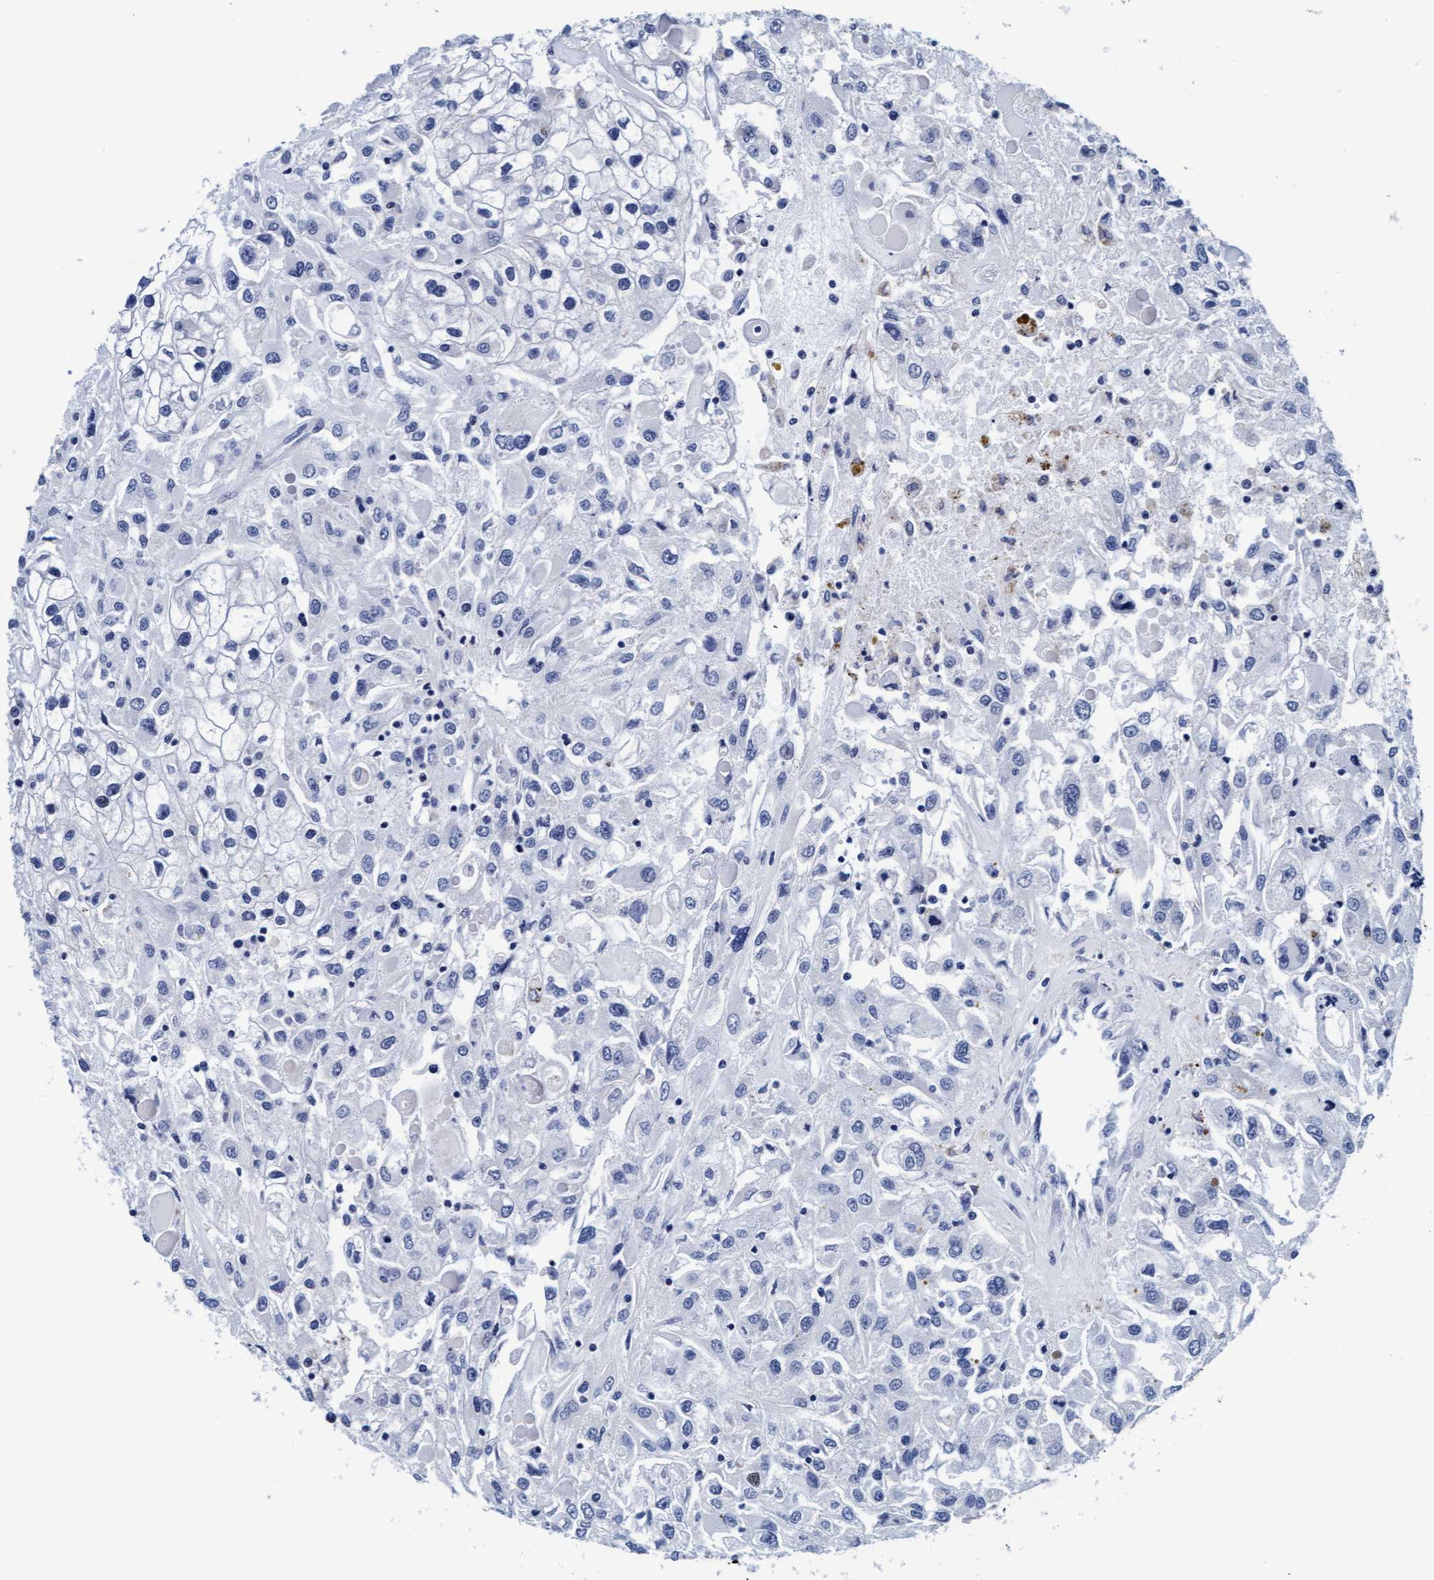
{"staining": {"intensity": "negative", "quantity": "none", "location": "none"}, "tissue": "renal cancer", "cell_type": "Tumor cells", "image_type": "cancer", "snomed": [{"axis": "morphology", "description": "Adenocarcinoma, NOS"}, {"axis": "topography", "description": "Kidney"}], "caption": "Immunohistochemical staining of renal cancer (adenocarcinoma) displays no significant expression in tumor cells.", "gene": "ARSG", "patient": {"sex": "female", "age": 52}}